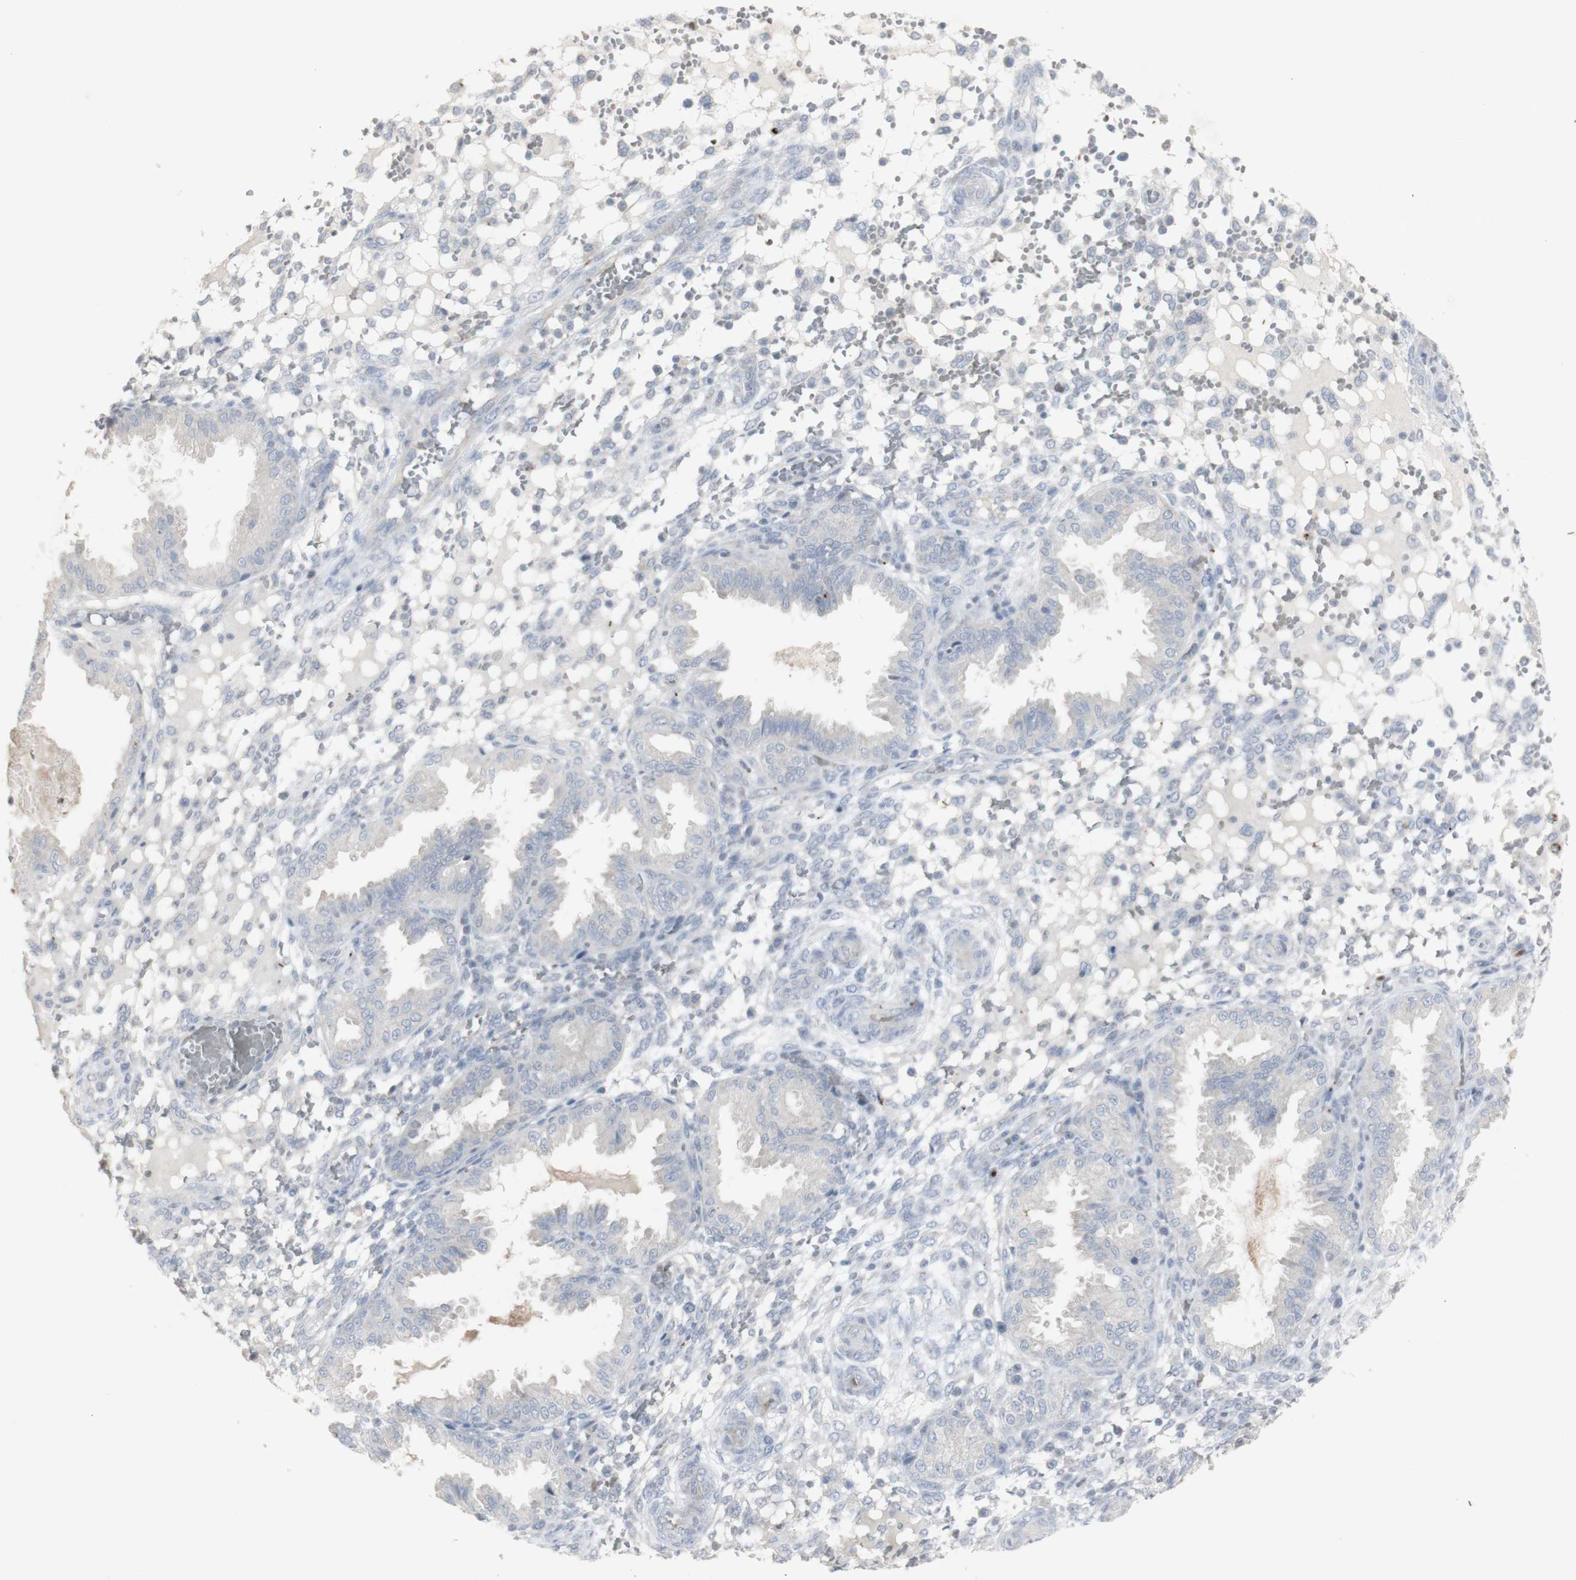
{"staining": {"intensity": "negative", "quantity": "none", "location": "none"}, "tissue": "endometrium", "cell_type": "Cells in endometrial stroma", "image_type": "normal", "snomed": [{"axis": "morphology", "description": "Normal tissue, NOS"}, {"axis": "topography", "description": "Endometrium"}], "caption": "Protein analysis of unremarkable endometrium shows no significant positivity in cells in endometrial stroma. Nuclei are stained in blue.", "gene": "INS", "patient": {"sex": "female", "age": 33}}